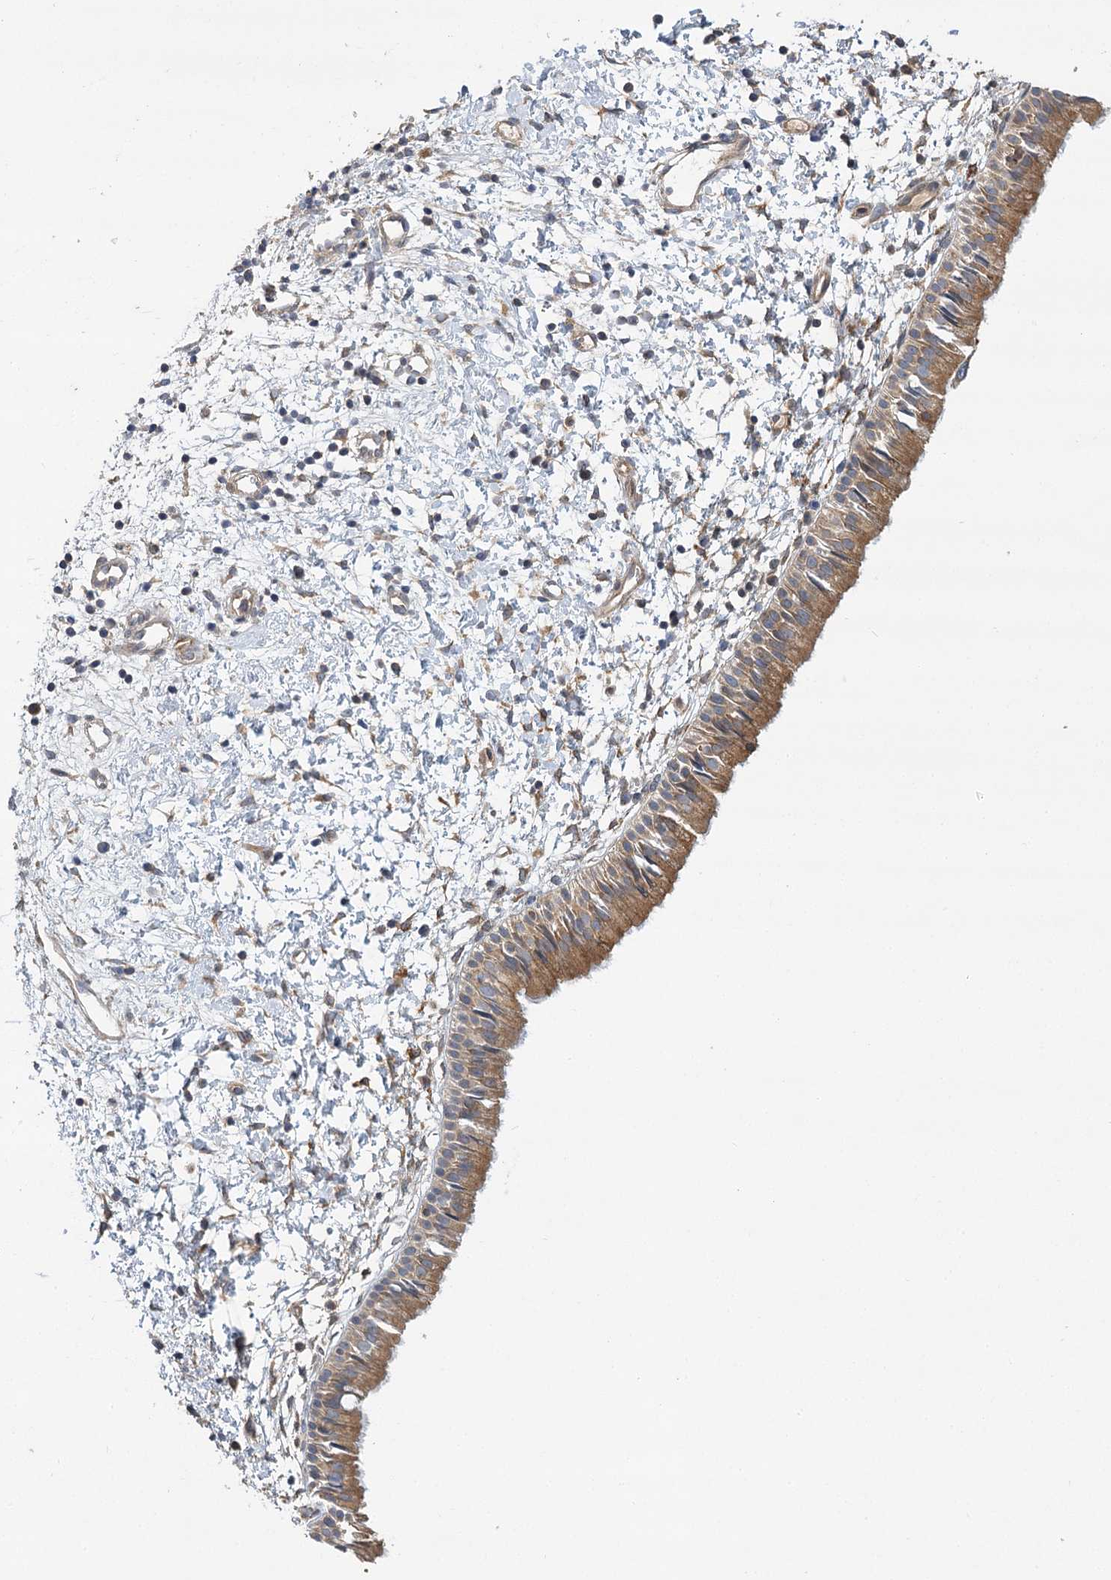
{"staining": {"intensity": "moderate", "quantity": "25%-75%", "location": "cytoplasmic/membranous"}, "tissue": "nasopharynx", "cell_type": "Respiratory epithelial cells", "image_type": "normal", "snomed": [{"axis": "morphology", "description": "Normal tissue, NOS"}, {"axis": "topography", "description": "Nasopharynx"}], "caption": "IHC (DAB) staining of benign nasopharynx shows moderate cytoplasmic/membranous protein staining in about 25%-75% of respiratory epithelial cells.", "gene": "LSS", "patient": {"sex": "male", "age": 22}}